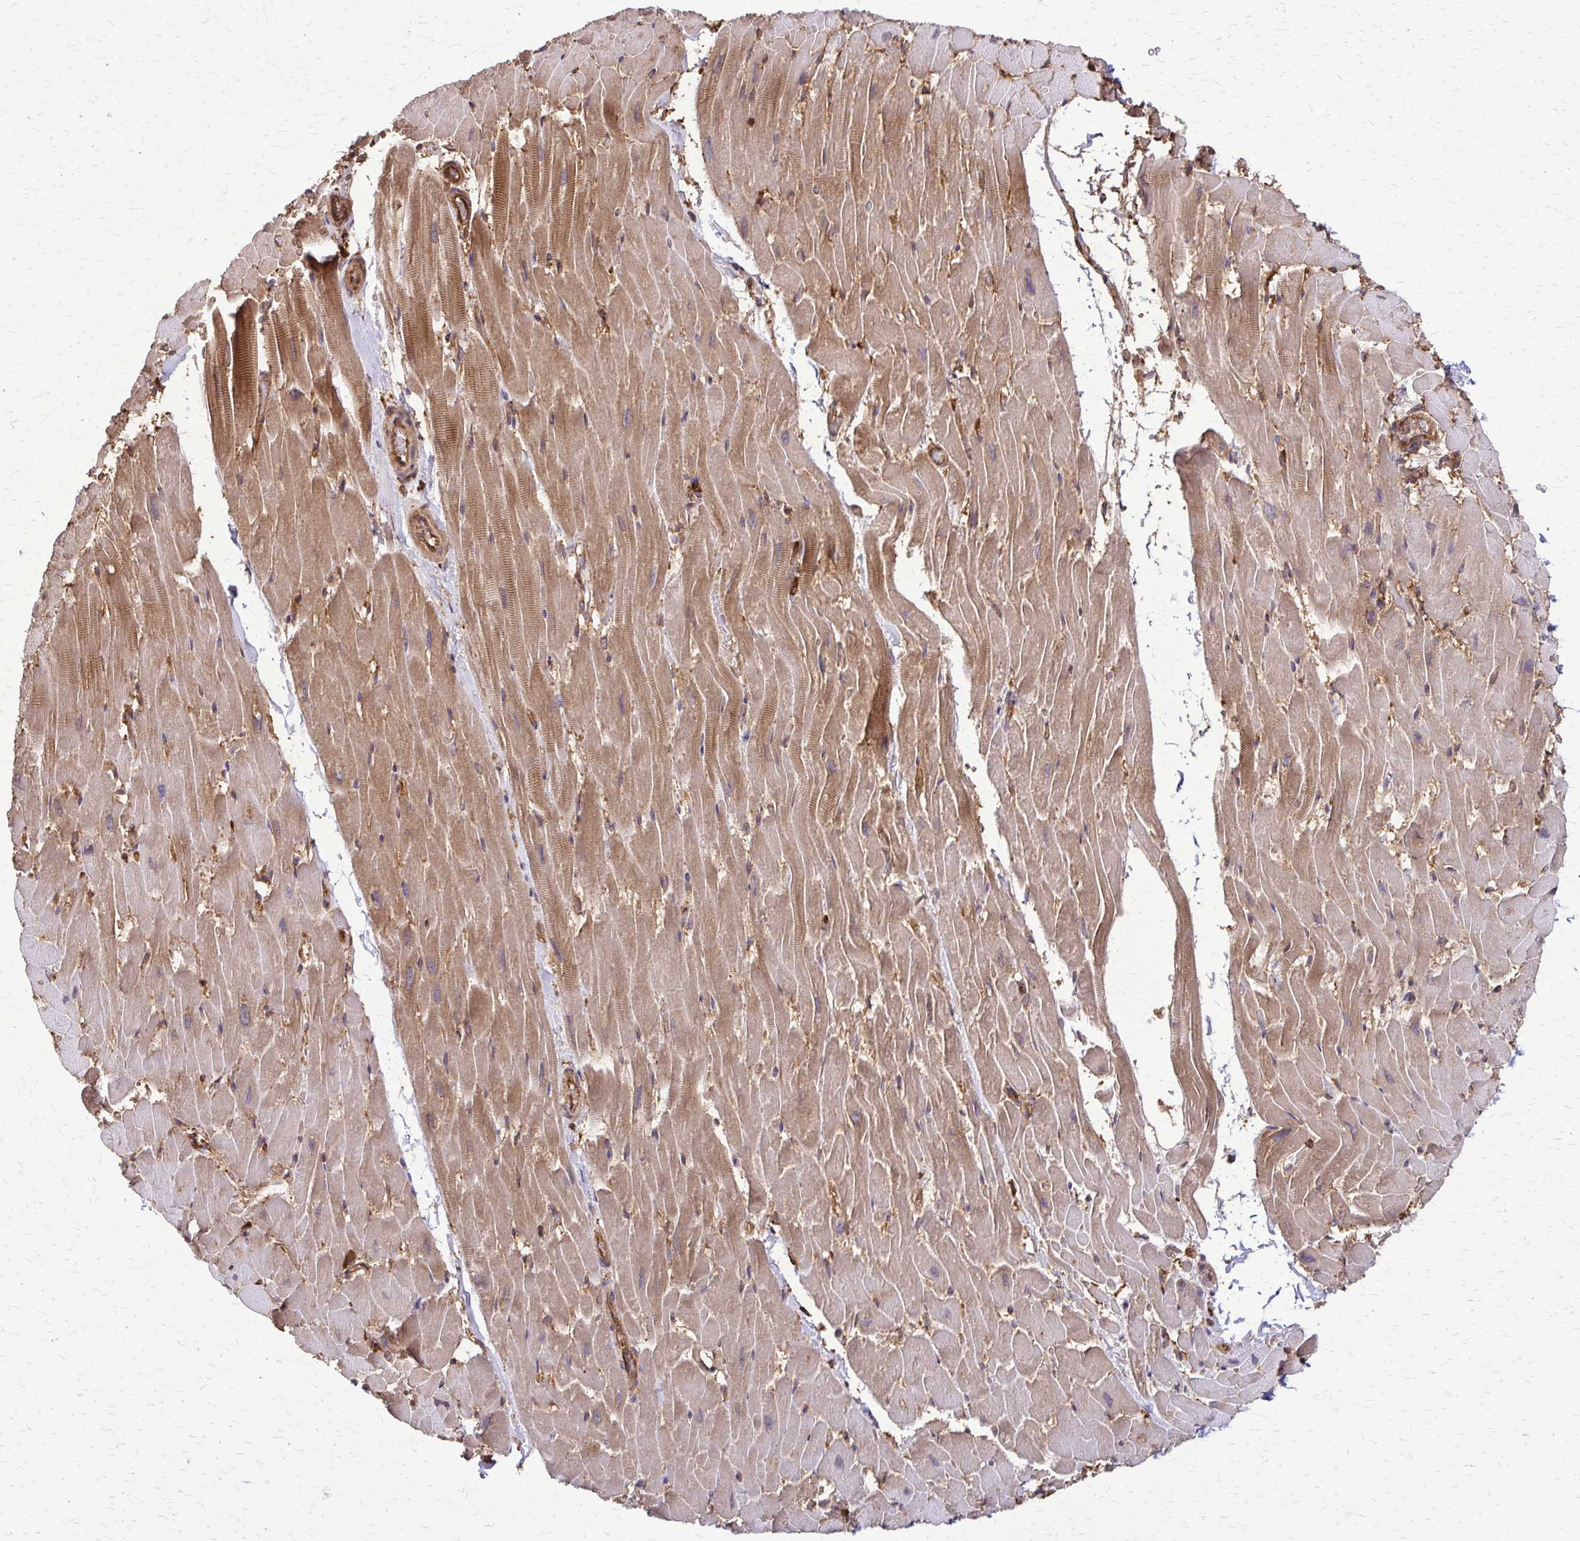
{"staining": {"intensity": "moderate", "quantity": "25%-75%", "location": "cytoplasmic/membranous"}, "tissue": "heart muscle", "cell_type": "Cardiomyocytes", "image_type": "normal", "snomed": [{"axis": "morphology", "description": "Normal tissue, NOS"}, {"axis": "topography", "description": "Heart"}], "caption": "The histopathology image displays immunohistochemical staining of normal heart muscle. There is moderate cytoplasmic/membranous staining is identified in about 25%-75% of cardiomyocytes.", "gene": "EEF2", "patient": {"sex": "male", "age": 37}}